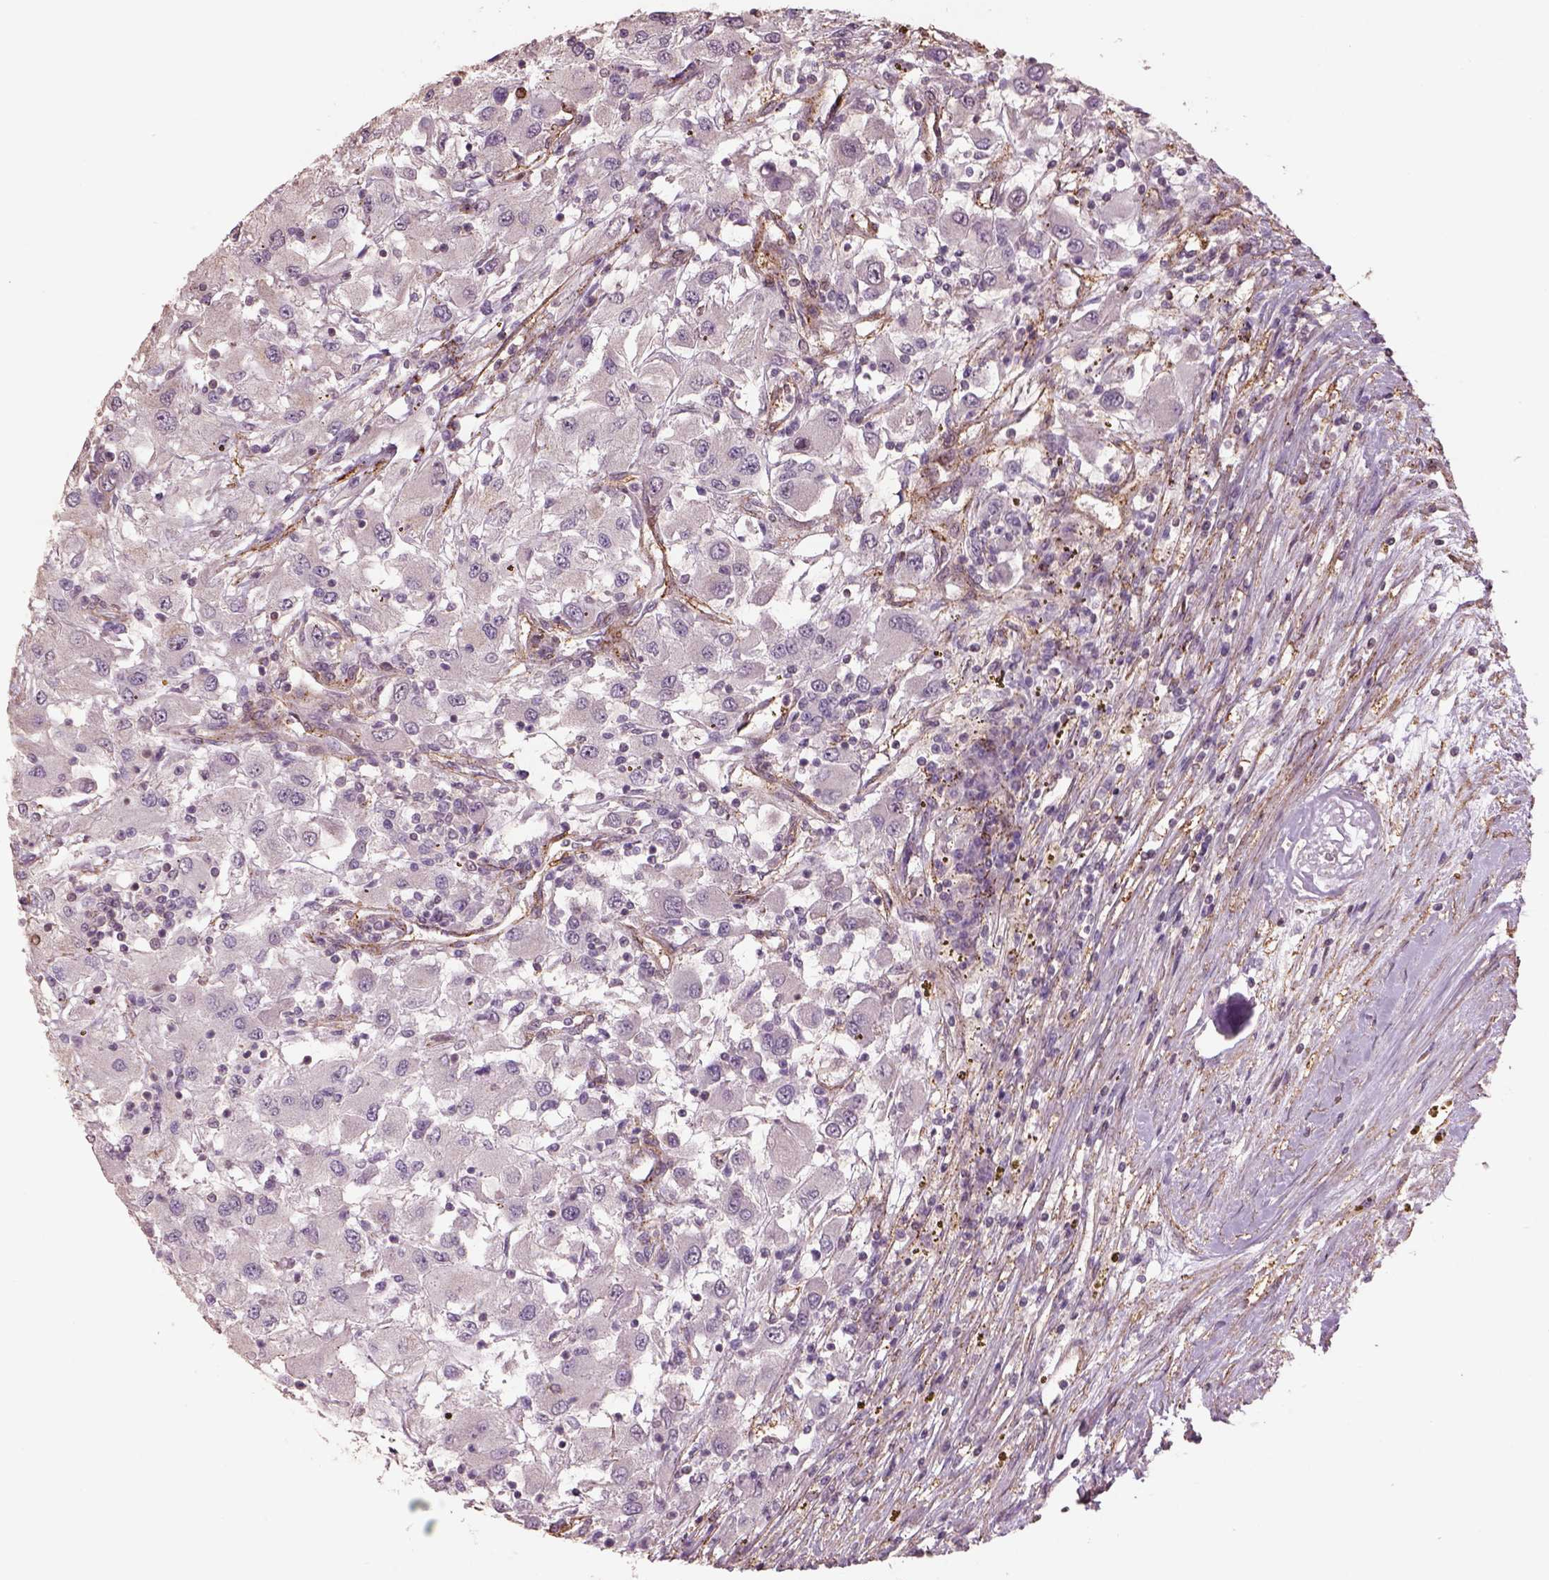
{"staining": {"intensity": "negative", "quantity": "none", "location": "none"}, "tissue": "renal cancer", "cell_type": "Tumor cells", "image_type": "cancer", "snomed": [{"axis": "morphology", "description": "Adenocarcinoma, NOS"}, {"axis": "topography", "description": "Kidney"}], "caption": "DAB immunohistochemical staining of human renal adenocarcinoma reveals no significant expression in tumor cells. (Stains: DAB IHC with hematoxylin counter stain, Microscopy: brightfield microscopy at high magnification).", "gene": "LIN7A", "patient": {"sex": "female", "age": 67}}